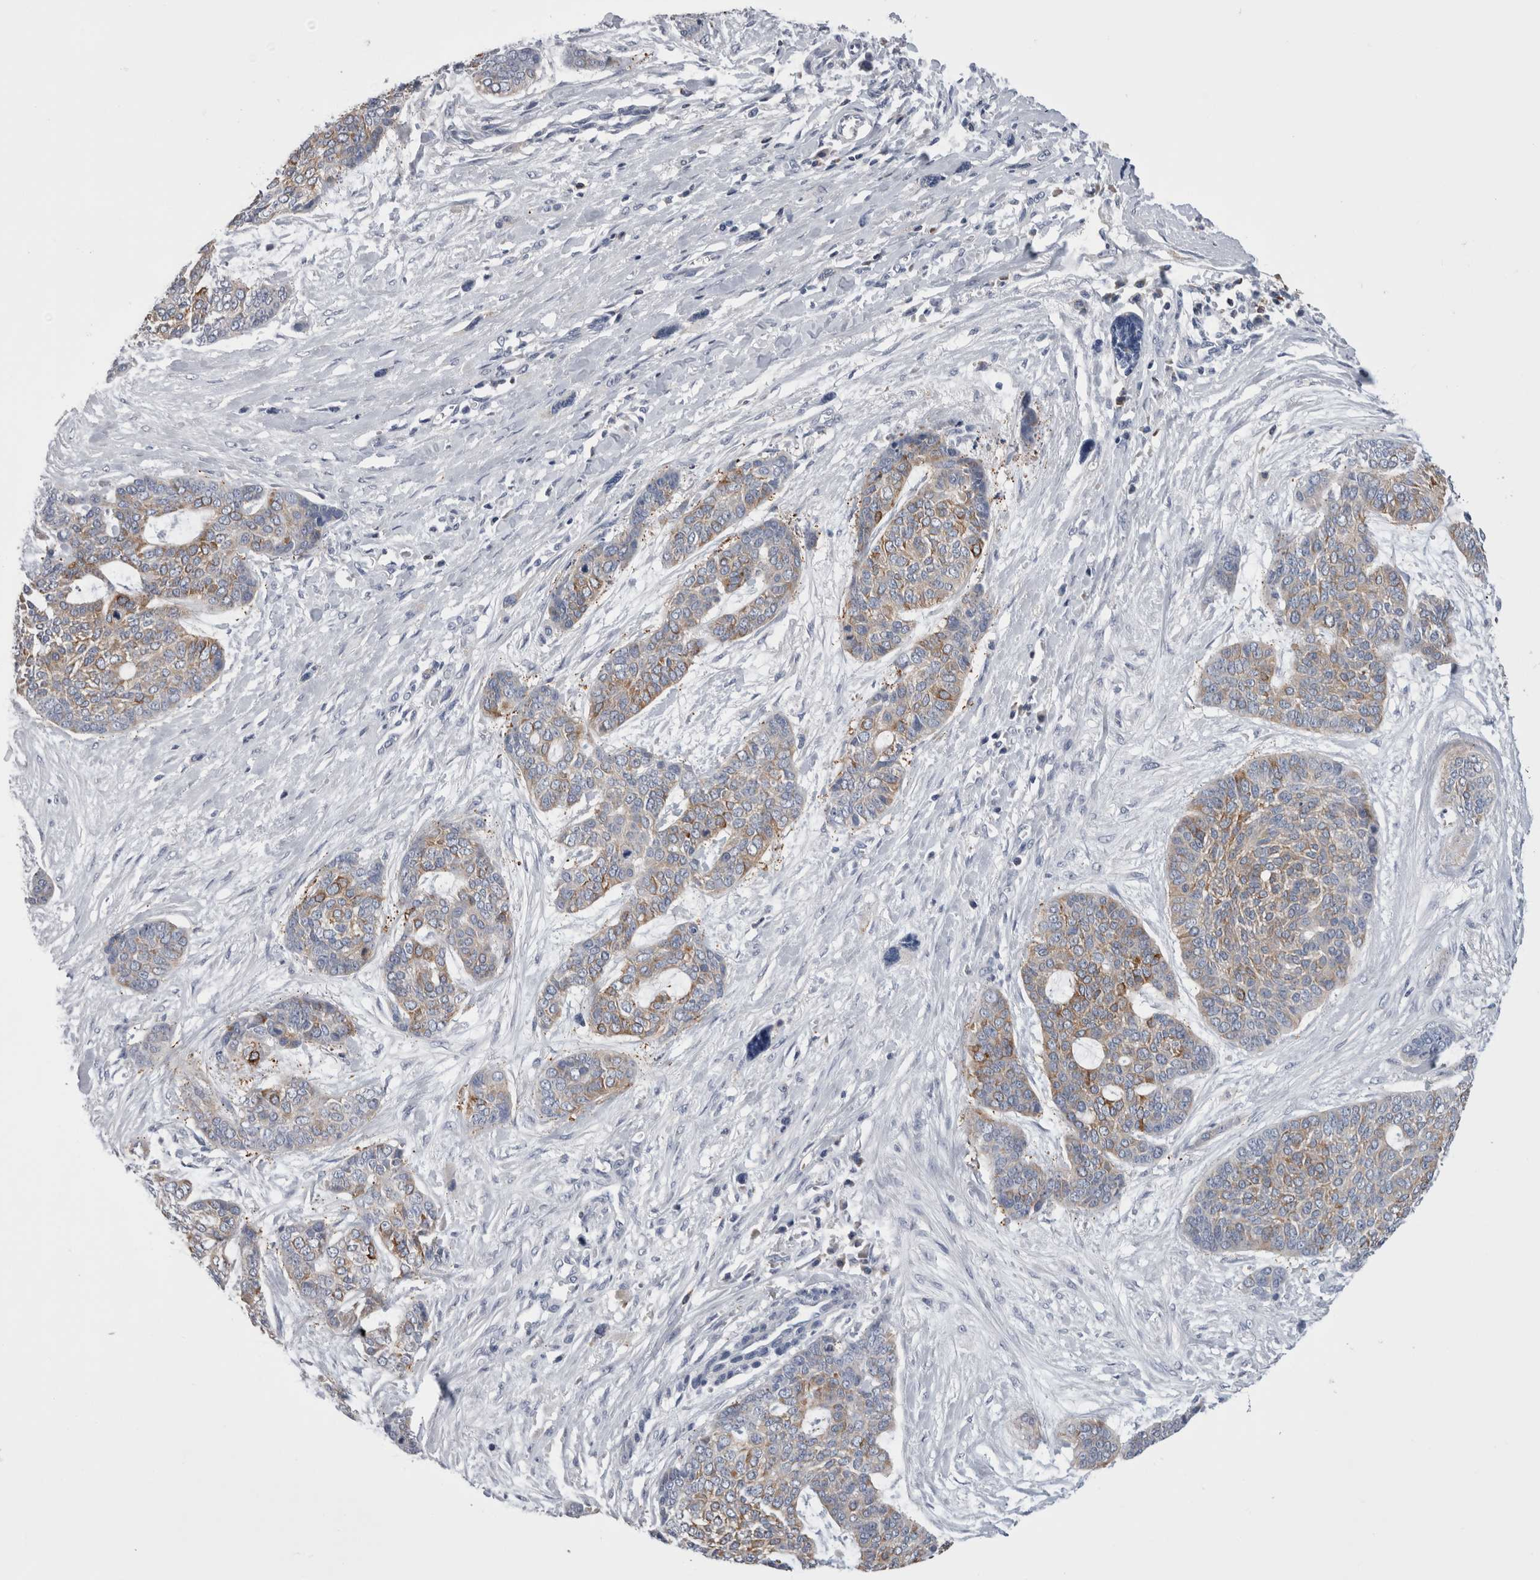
{"staining": {"intensity": "moderate", "quantity": "25%-75%", "location": "cytoplasmic/membranous"}, "tissue": "skin cancer", "cell_type": "Tumor cells", "image_type": "cancer", "snomed": [{"axis": "morphology", "description": "Basal cell carcinoma"}, {"axis": "topography", "description": "Skin"}], "caption": "Immunohistochemistry (IHC) staining of skin basal cell carcinoma, which exhibits medium levels of moderate cytoplasmic/membranous positivity in about 25%-75% of tumor cells indicating moderate cytoplasmic/membranous protein positivity. The staining was performed using DAB (brown) for protein detection and nuclei were counterstained in hematoxylin (blue).", "gene": "DCTN6", "patient": {"sex": "female", "age": 64}}